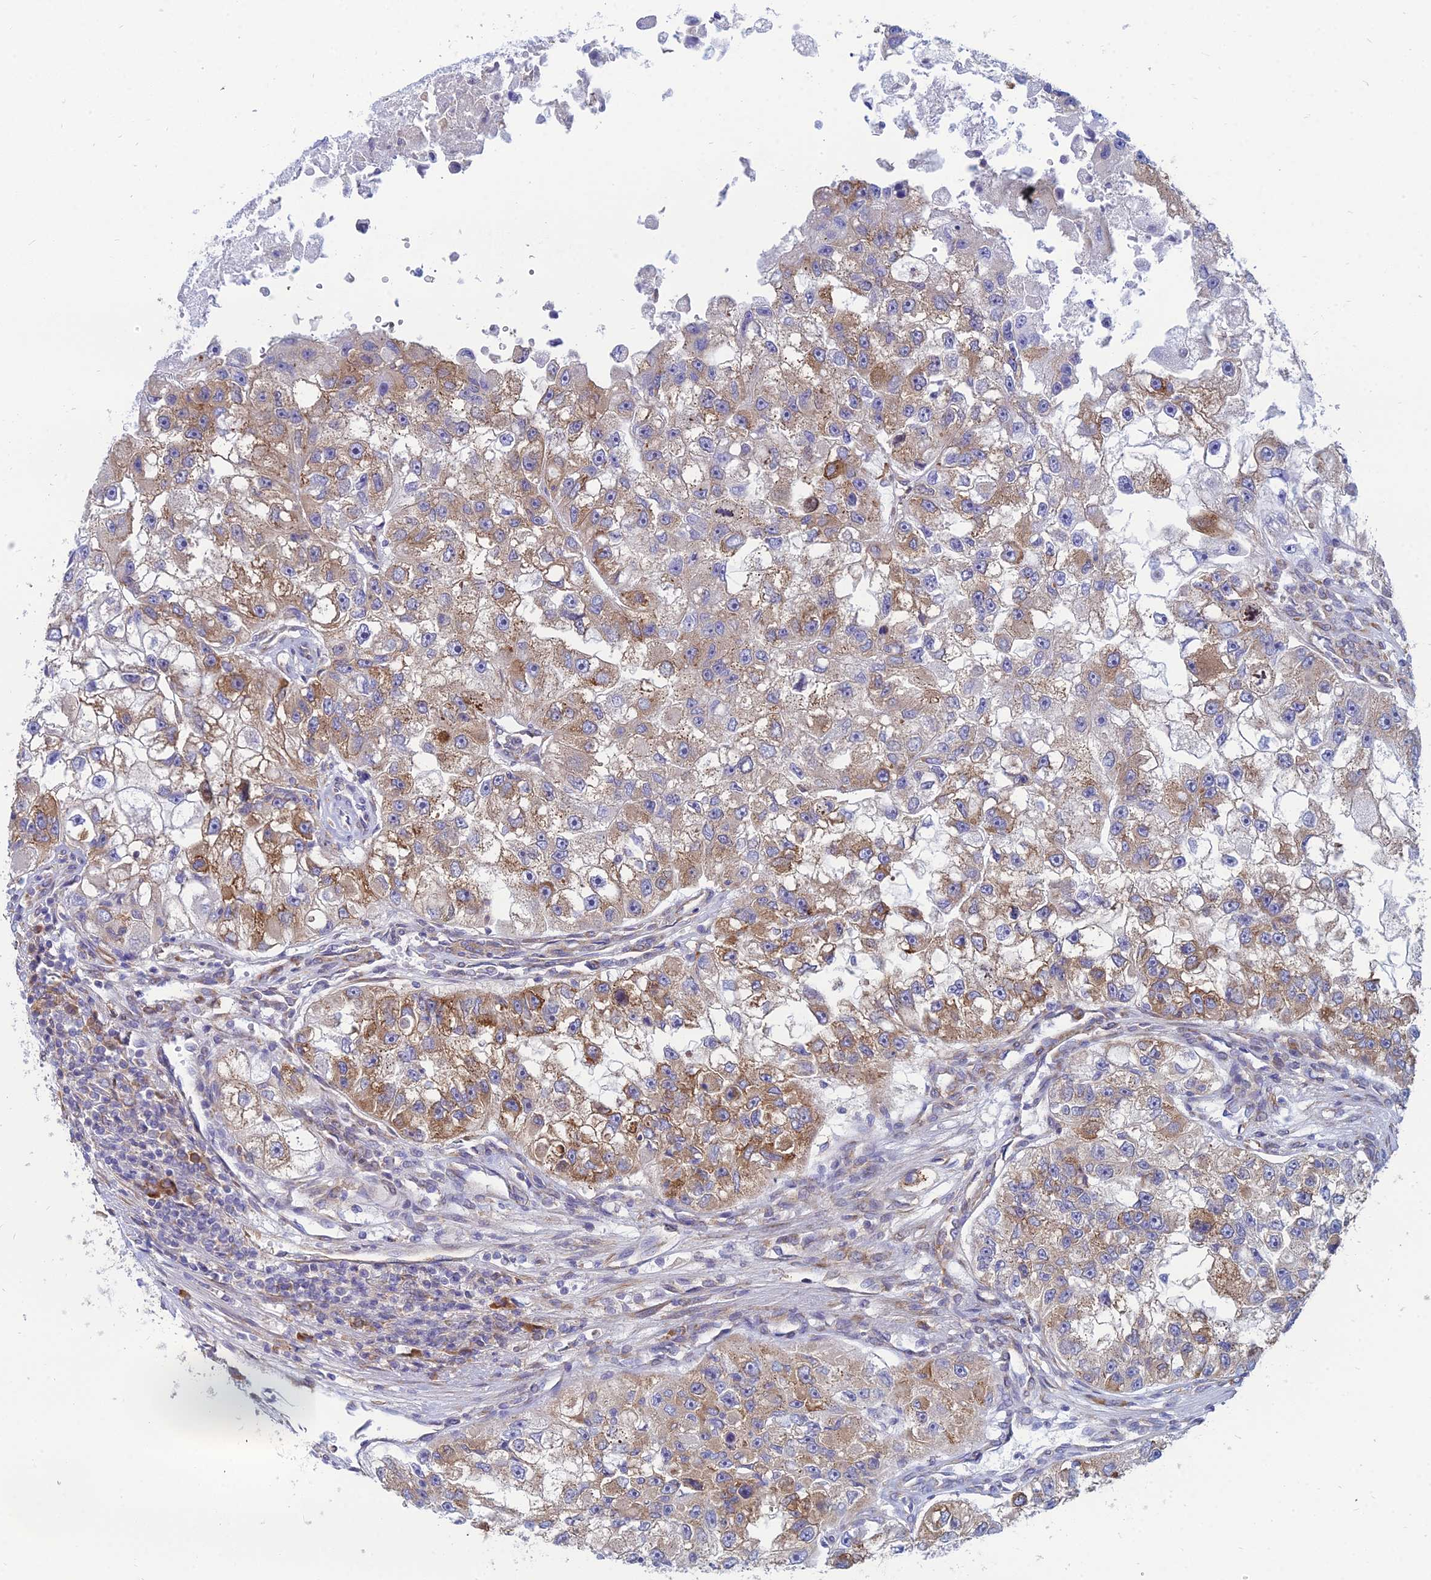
{"staining": {"intensity": "moderate", "quantity": ">75%", "location": "cytoplasmic/membranous"}, "tissue": "renal cancer", "cell_type": "Tumor cells", "image_type": "cancer", "snomed": [{"axis": "morphology", "description": "Adenocarcinoma, NOS"}, {"axis": "topography", "description": "Kidney"}], "caption": "The immunohistochemical stain shows moderate cytoplasmic/membranous positivity in tumor cells of renal adenocarcinoma tissue.", "gene": "TXLNA", "patient": {"sex": "male", "age": 63}}